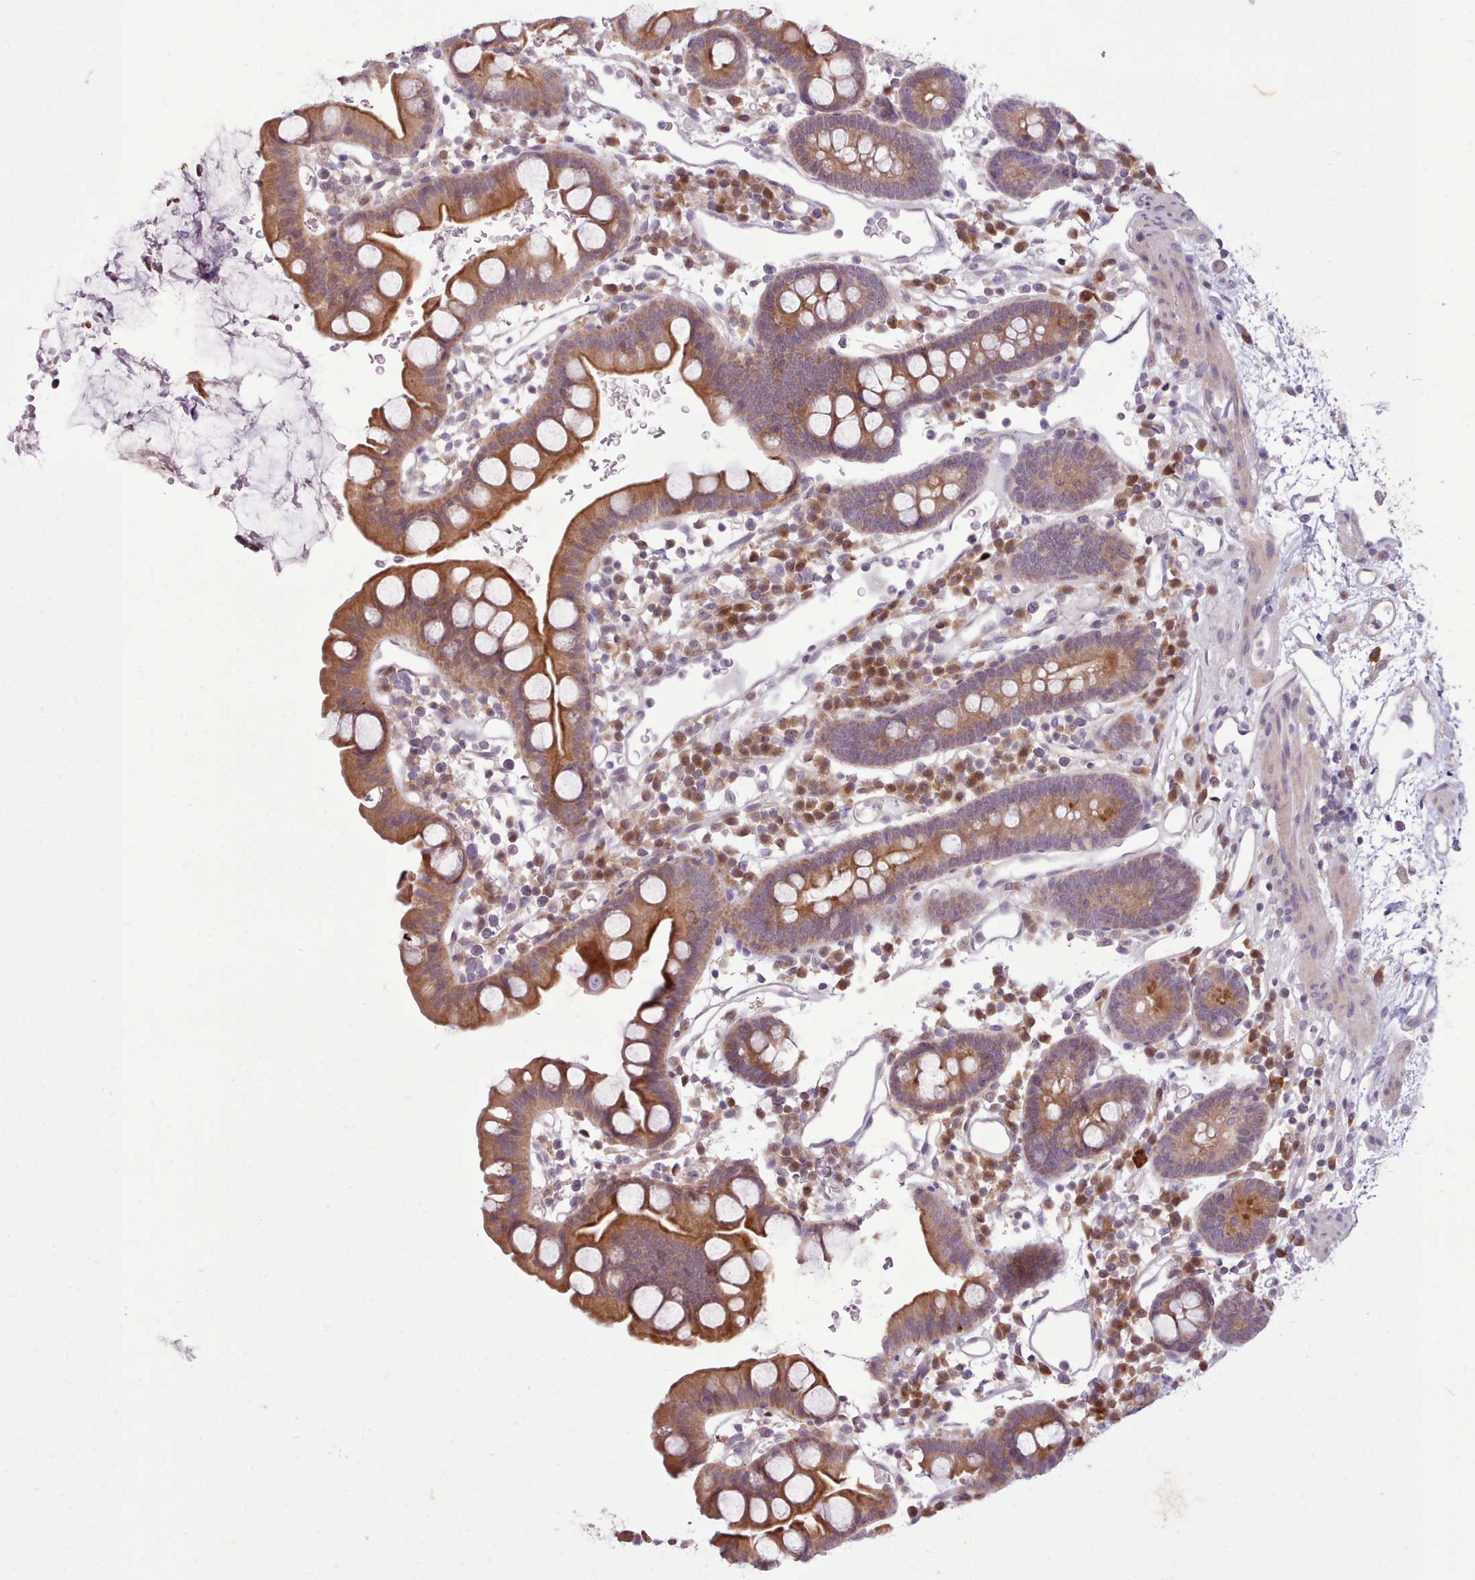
{"staining": {"intensity": "moderate", "quantity": ">75%", "location": "cytoplasmic/membranous"}, "tissue": "small intestine", "cell_type": "Glandular cells", "image_type": "normal", "snomed": [{"axis": "morphology", "description": "Normal tissue, NOS"}, {"axis": "topography", "description": "Stomach, upper"}, {"axis": "topography", "description": "Stomach, lower"}, {"axis": "topography", "description": "Small intestine"}], "caption": "Immunohistochemical staining of normal human small intestine exhibits medium levels of moderate cytoplasmic/membranous positivity in about >75% of glandular cells.", "gene": "NMRK1", "patient": {"sex": "male", "age": 68}}